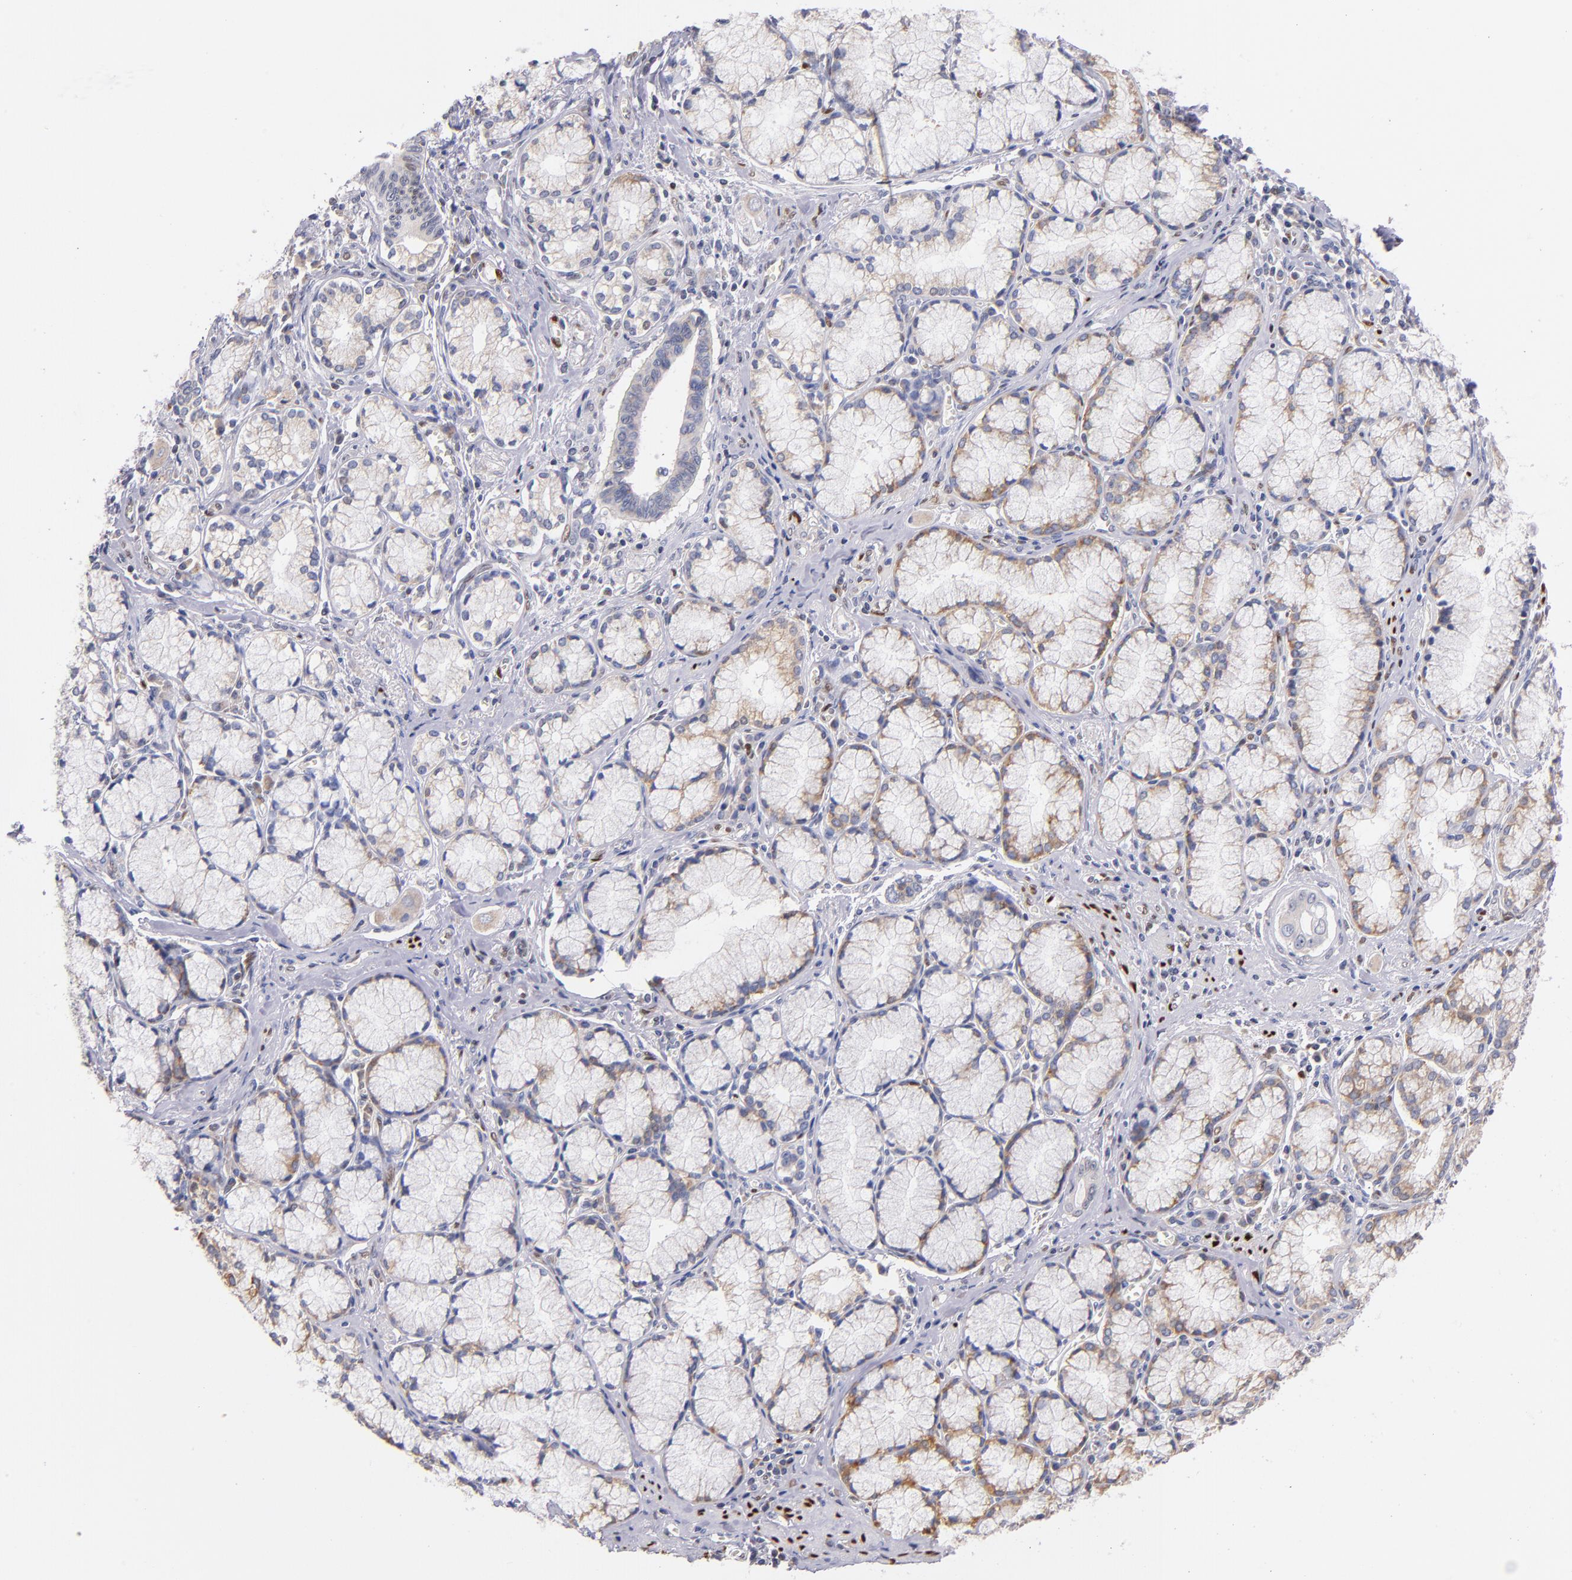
{"staining": {"intensity": "negative", "quantity": "none", "location": "none"}, "tissue": "pancreatic cancer", "cell_type": "Tumor cells", "image_type": "cancer", "snomed": [{"axis": "morphology", "description": "Adenocarcinoma, NOS"}, {"axis": "topography", "description": "Pancreas"}], "caption": "Immunohistochemistry image of human pancreatic cancer stained for a protein (brown), which displays no staining in tumor cells.", "gene": "SRF", "patient": {"sex": "male", "age": 77}}